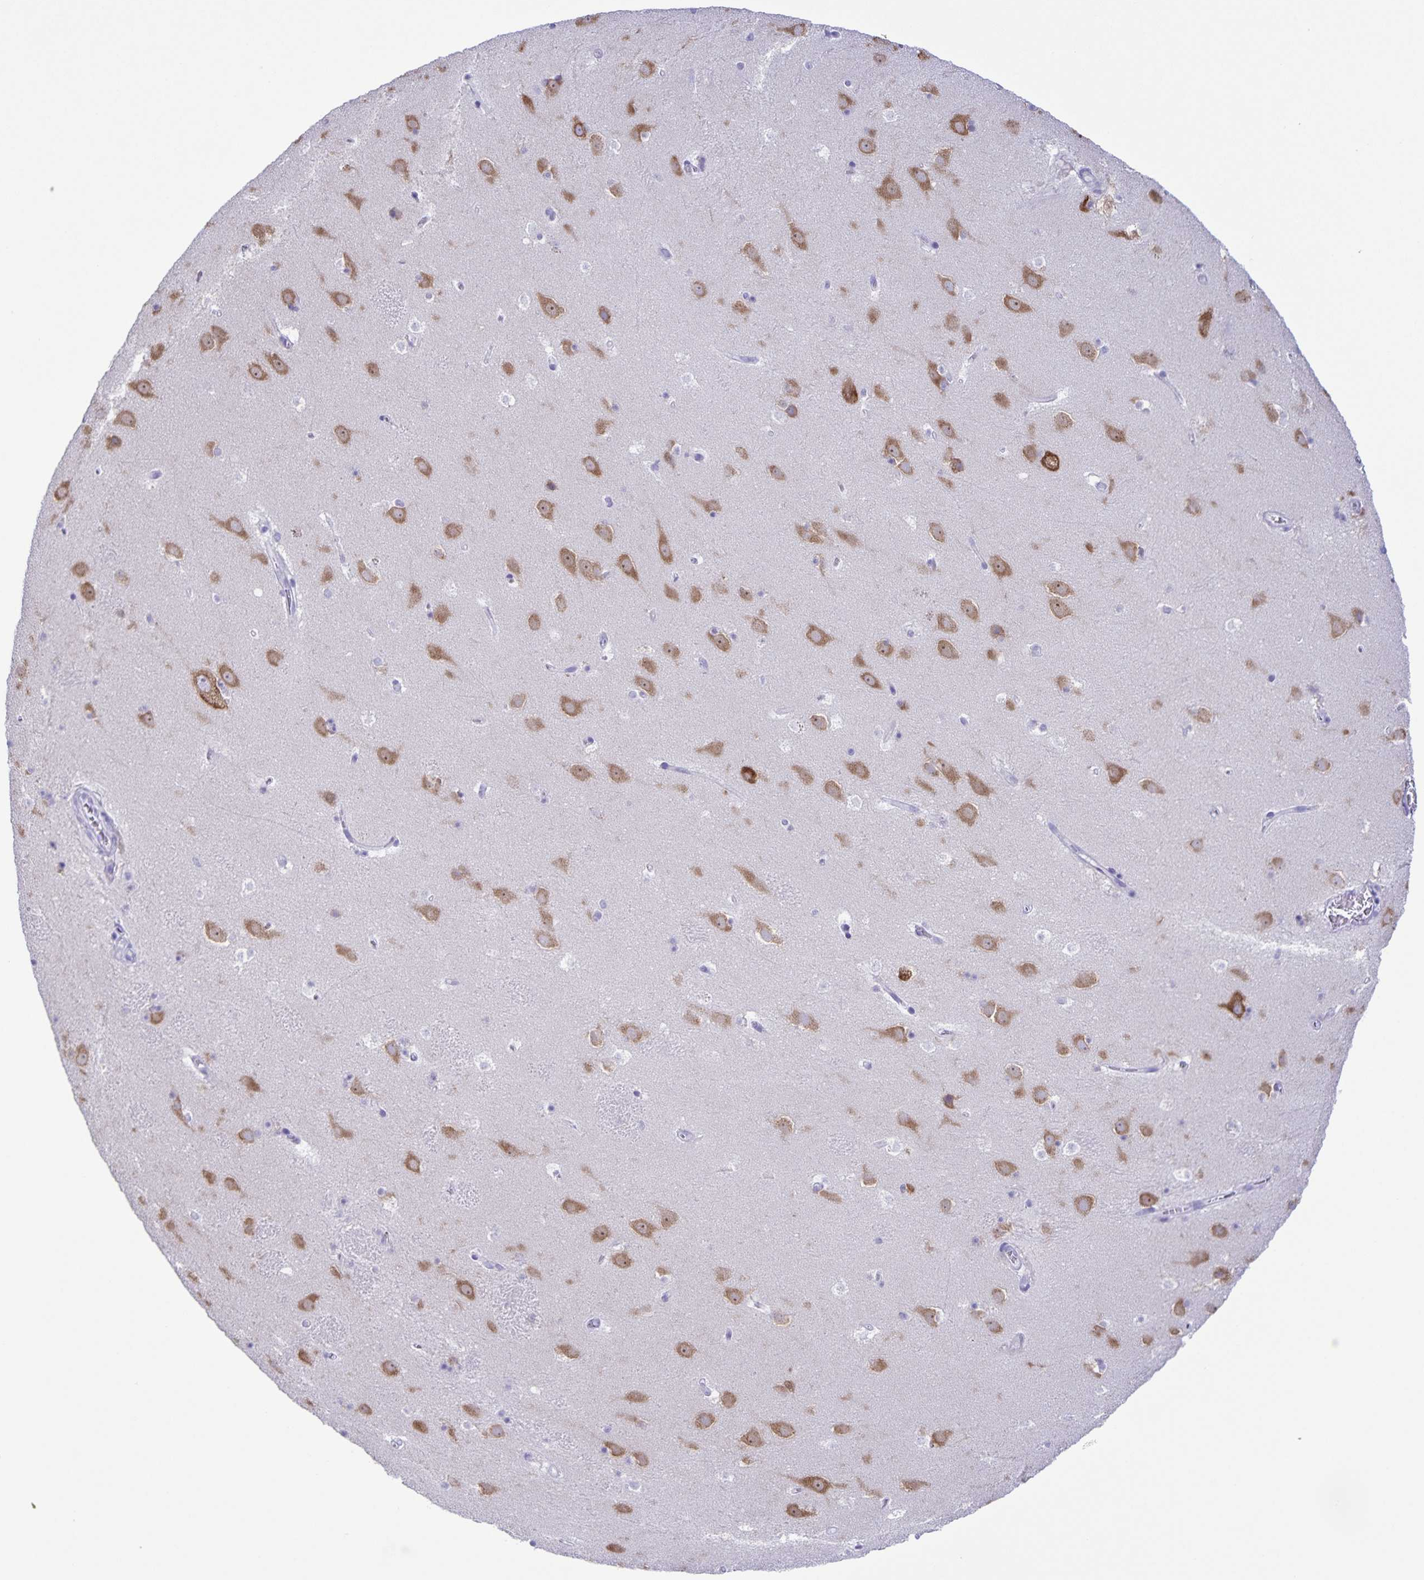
{"staining": {"intensity": "negative", "quantity": "none", "location": "none"}, "tissue": "caudate", "cell_type": "Glial cells", "image_type": "normal", "snomed": [{"axis": "morphology", "description": "Normal tissue, NOS"}, {"axis": "topography", "description": "Lateral ventricle wall"}], "caption": "This is an immunohistochemistry image of benign human caudate. There is no staining in glial cells.", "gene": "CAPSL", "patient": {"sex": "male", "age": 37}}